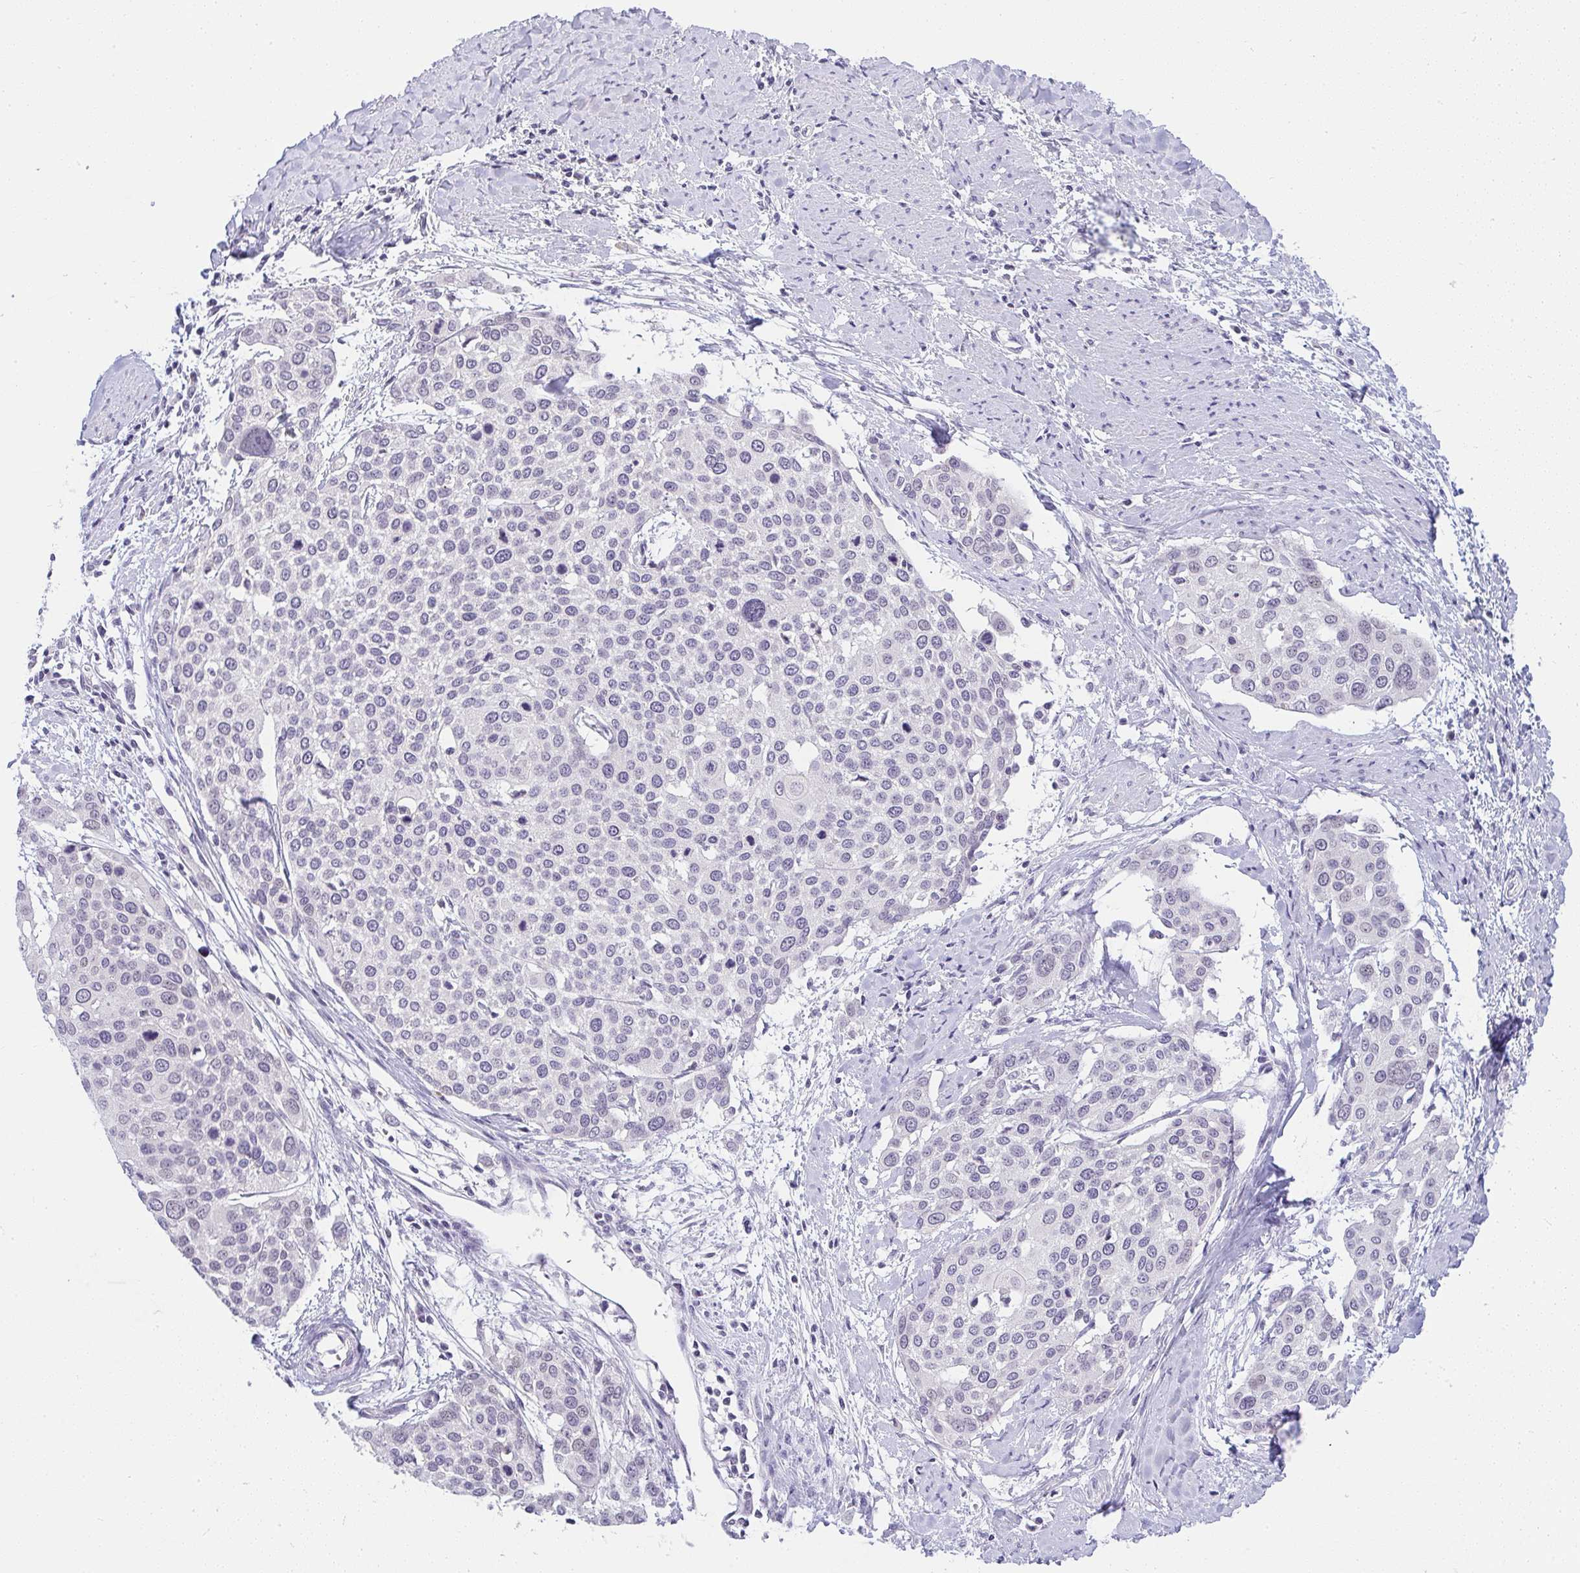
{"staining": {"intensity": "negative", "quantity": "none", "location": "none"}, "tissue": "cervical cancer", "cell_type": "Tumor cells", "image_type": "cancer", "snomed": [{"axis": "morphology", "description": "Squamous cell carcinoma, NOS"}, {"axis": "topography", "description": "Cervix"}], "caption": "This is an immunohistochemistry histopathology image of human squamous cell carcinoma (cervical). There is no staining in tumor cells.", "gene": "CACNA1S", "patient": {"sex": "female", "age": 44}}